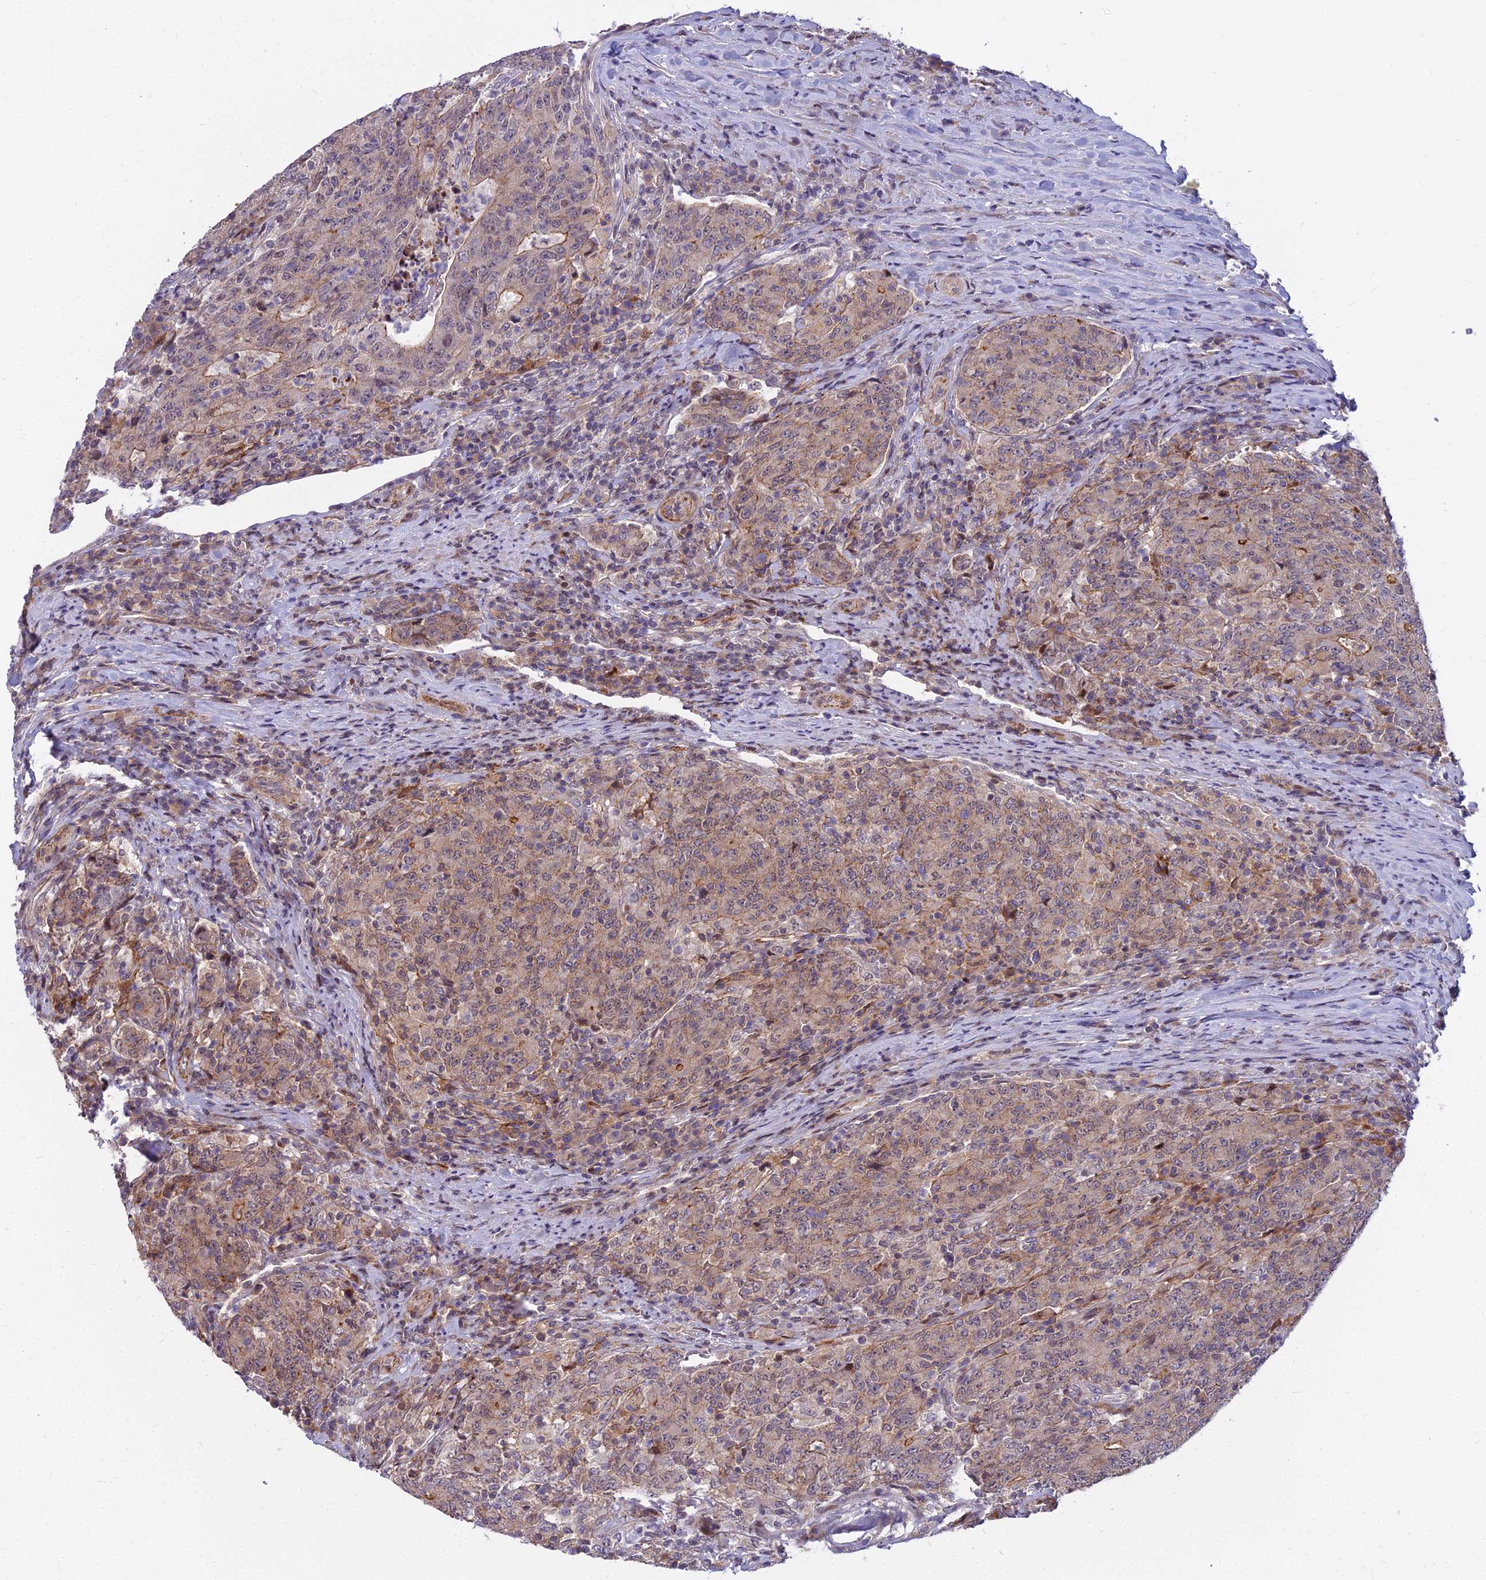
{"staining": {"intensity": "moderate", "quantity": "<25%", "location": "cytoplasmic/membranous"}, "tissue": "colorectal cancer", "cell_type": "Tumor cells", "image_type": "cancer", "snomed": [{"axis": "morphology", "description": "Adenocarcinoma, NOS"}, {"axis": "topography", "description": "Colon"}], "caption": "Immunohistochemical staining of human adenocarcinoma (colorectal) reveals low levels of moderate cytoplasmic/membranous protein expression in approximately <25% of tumor cells. (DAB (3,3'-diaminobenzidine) = brown stain, brightfield microscopy at high magnification).", "gene": "GLYATL3", "patient": {"sex": "female", "age": 75}}